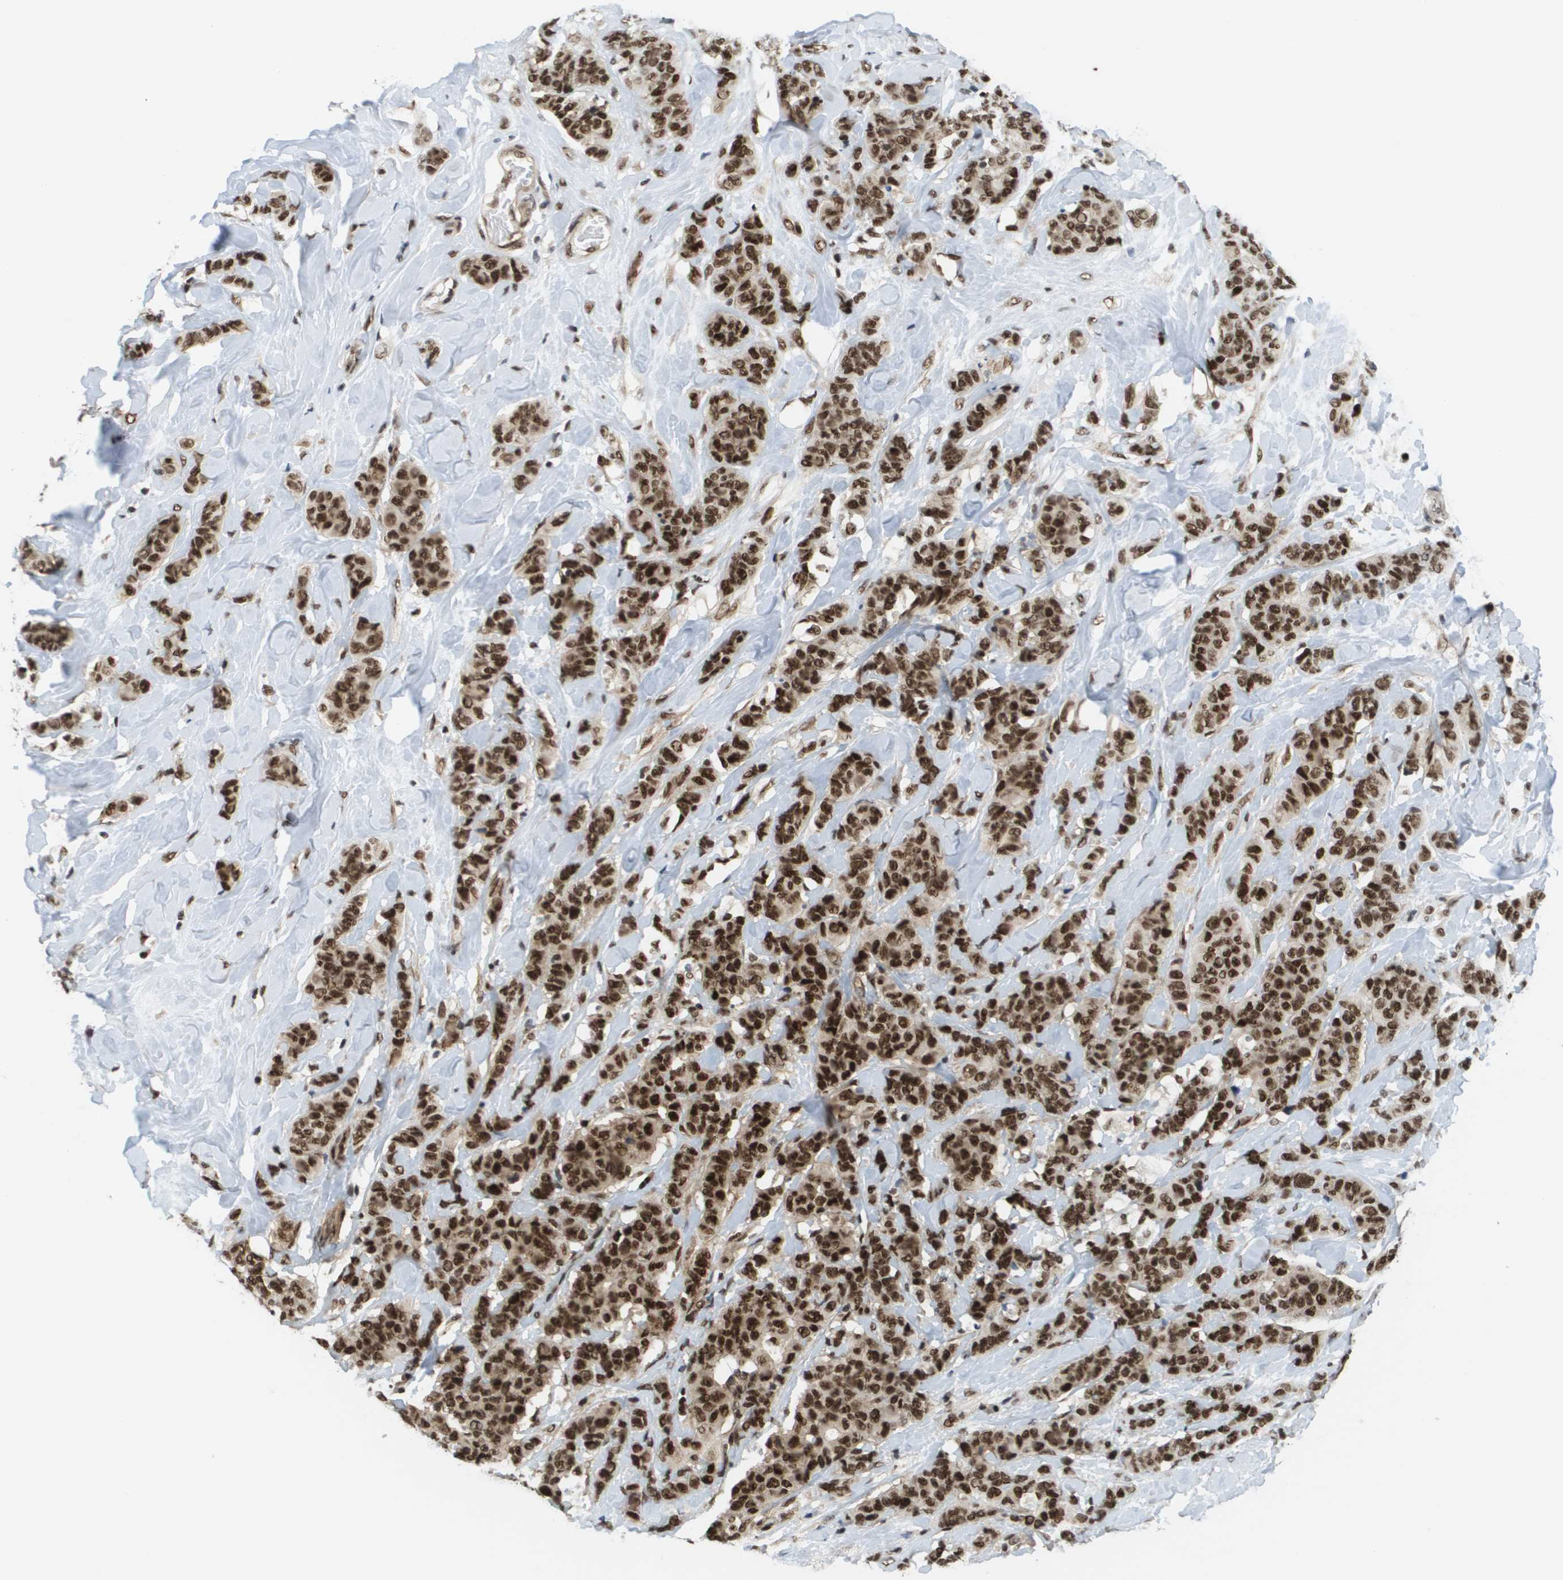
{"staining": {"intensity": "strong", "quantity": ">75%", "location": "cytoplasmic/membranous,nuclear"}, "tissue": "breast cancer", "cell_type": "Tumor cells", "image_type": "cancer", "snomed": [{"axis": "morphology", "description": "Normal tissue, NOS"}, {"axis": "morphology", "description": "Duct carcinoma"}, {"axis": "topography", "description": "Breast"}], "caption": "Breast invasive ductal carcinoma was stained to show a protein in brown. There is high levels of strong cytoplasmic/membranous and nuclear expression in approximately >75% of tumor cells.", "gene": "PRCC", "patient": {"sex": "female", "age": 40}}